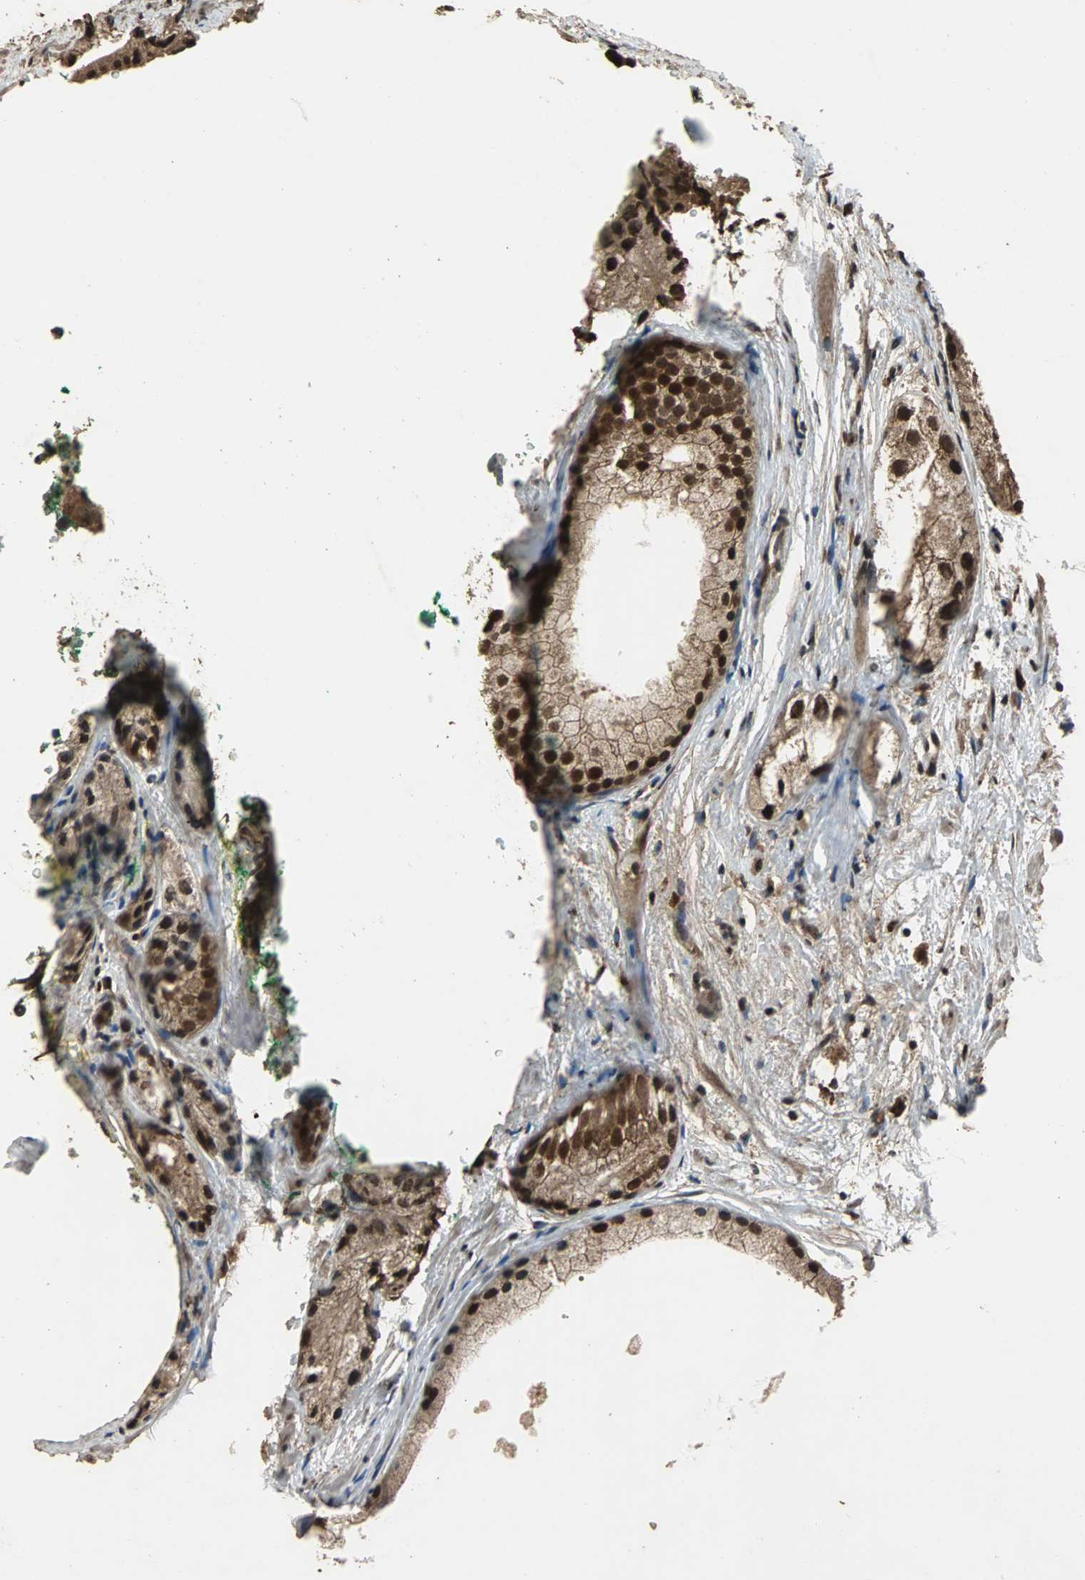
{"staining": {"intensity": "strong", "quantity": ">75%", "location": "cytoplasmic/membranous,nuclear"}, "tissue": "prostate cancer", "cell_type": "Tumor cells", "image_type": "cancer", "snomed": [{"axis": "morphology", "description": "Adenocarcinoma, Low grade"}, {"axis": "topography", "description": "Prostate"}], "caption": "Prostate cancer (low-grade adenocarcinoma) stained with DAB immunohistochemistry (IHC) shows high levels of strong cytoplasmic/membranous and nuclear positivity in approximately >75% of tumor cells.", "gene": "ZNF18", "patient": {"sex": "male", "age": 69}}